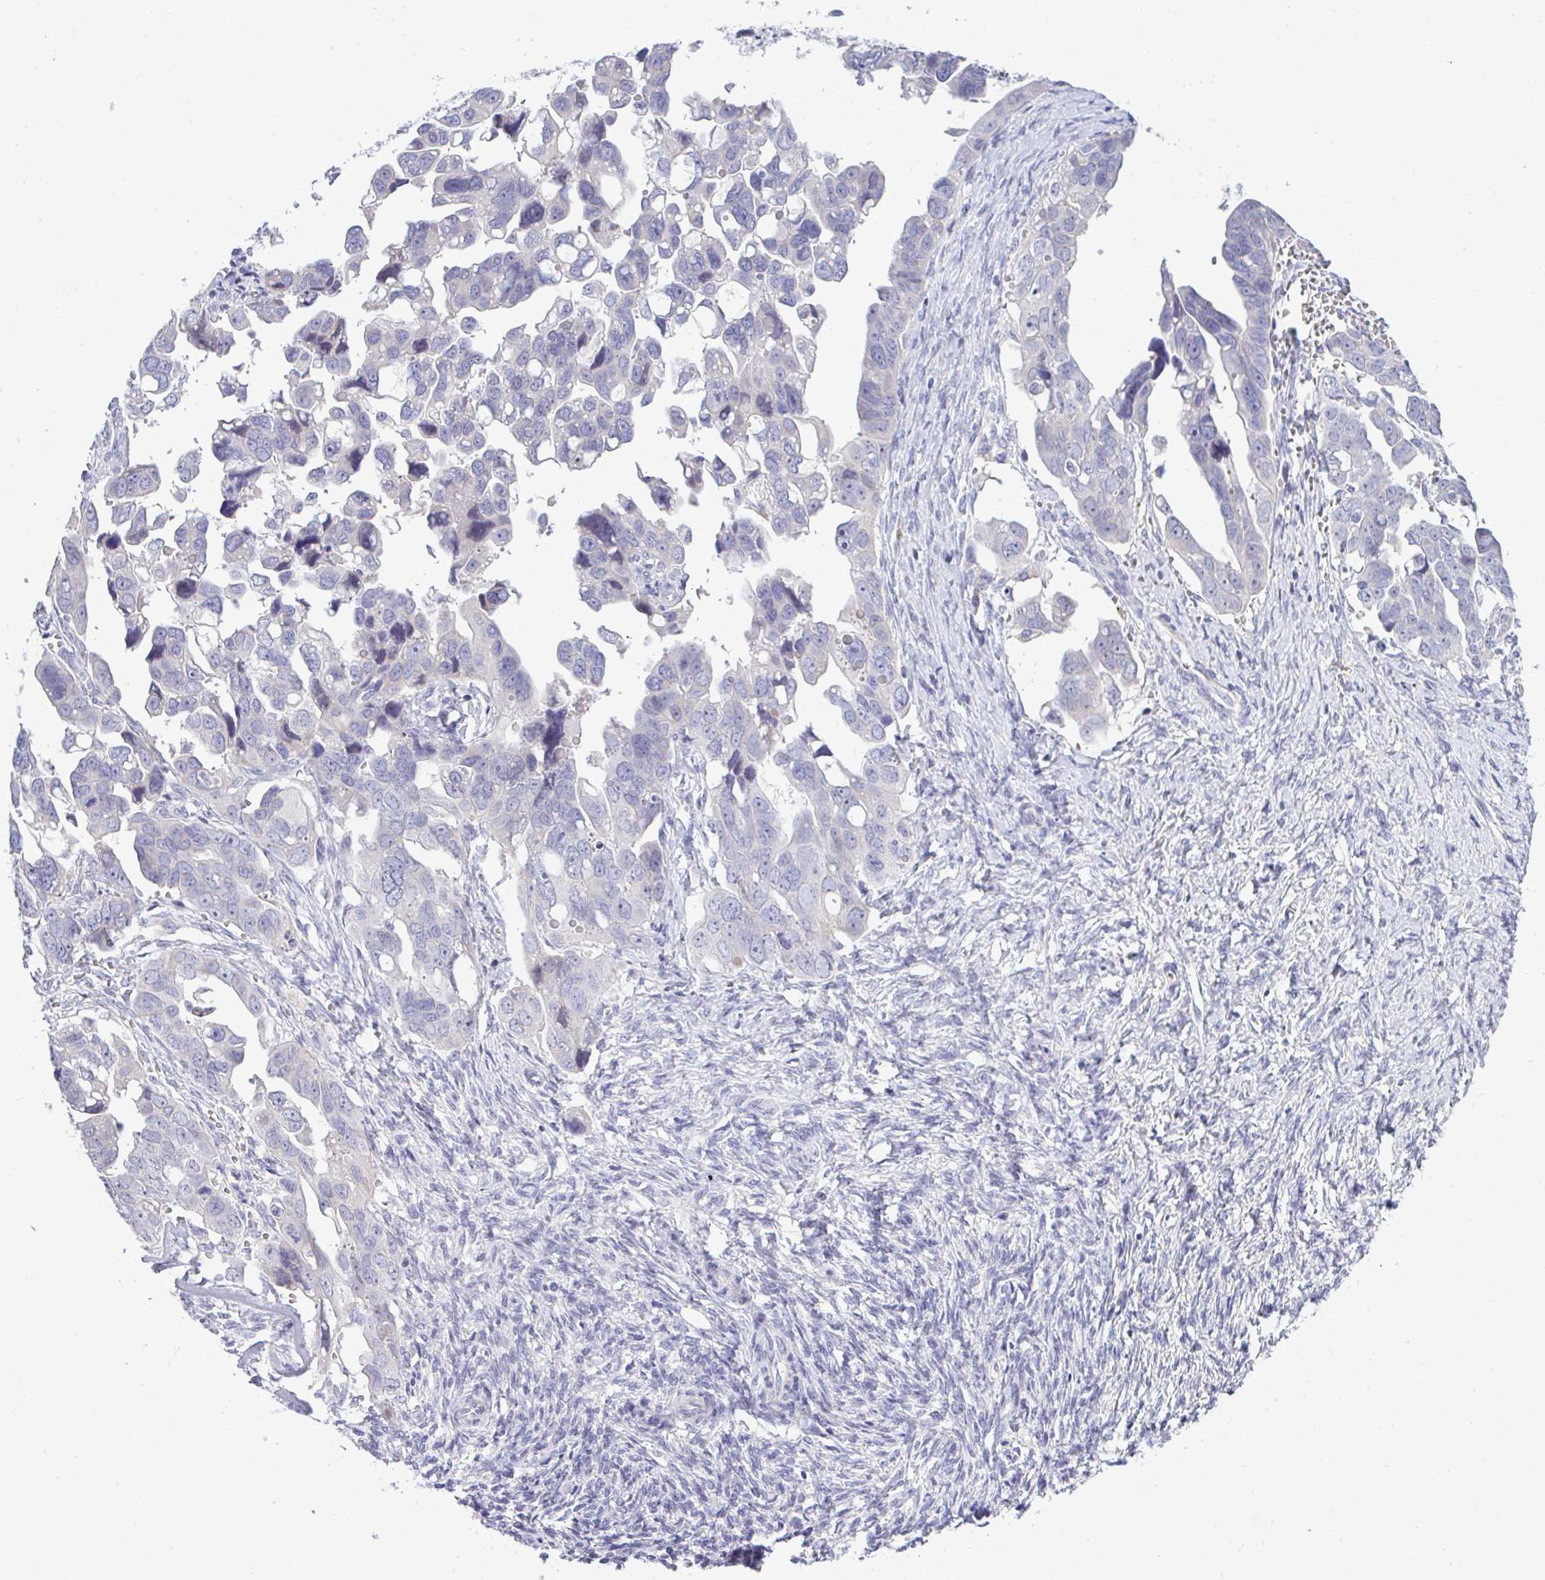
{"staining": {"intensity": "negative", "quantity": "none", "location": "none"}, "tissue": "ovarian cancer", "cell_type": "Tumor cells", "image_type": "cancer", "snomed": [{"axis": "morphology", "description": "Cystadenocarcinoma, serous, NOS"}, {"axis": "topography", "description": "Ovary"}], "caption": "Tumor cells show no significant protein staining in ovarian cancer (serous cystadenocarcinoma). The staining was performed using DAB (3,3'-diaminobenzidine) to visualize the protein expression in brown, while the nuclei were stained in blue with hematoxylin (Magnification: 20x).", "gene": "PIGK", "patient": {"sex": "female", "age": 59}}